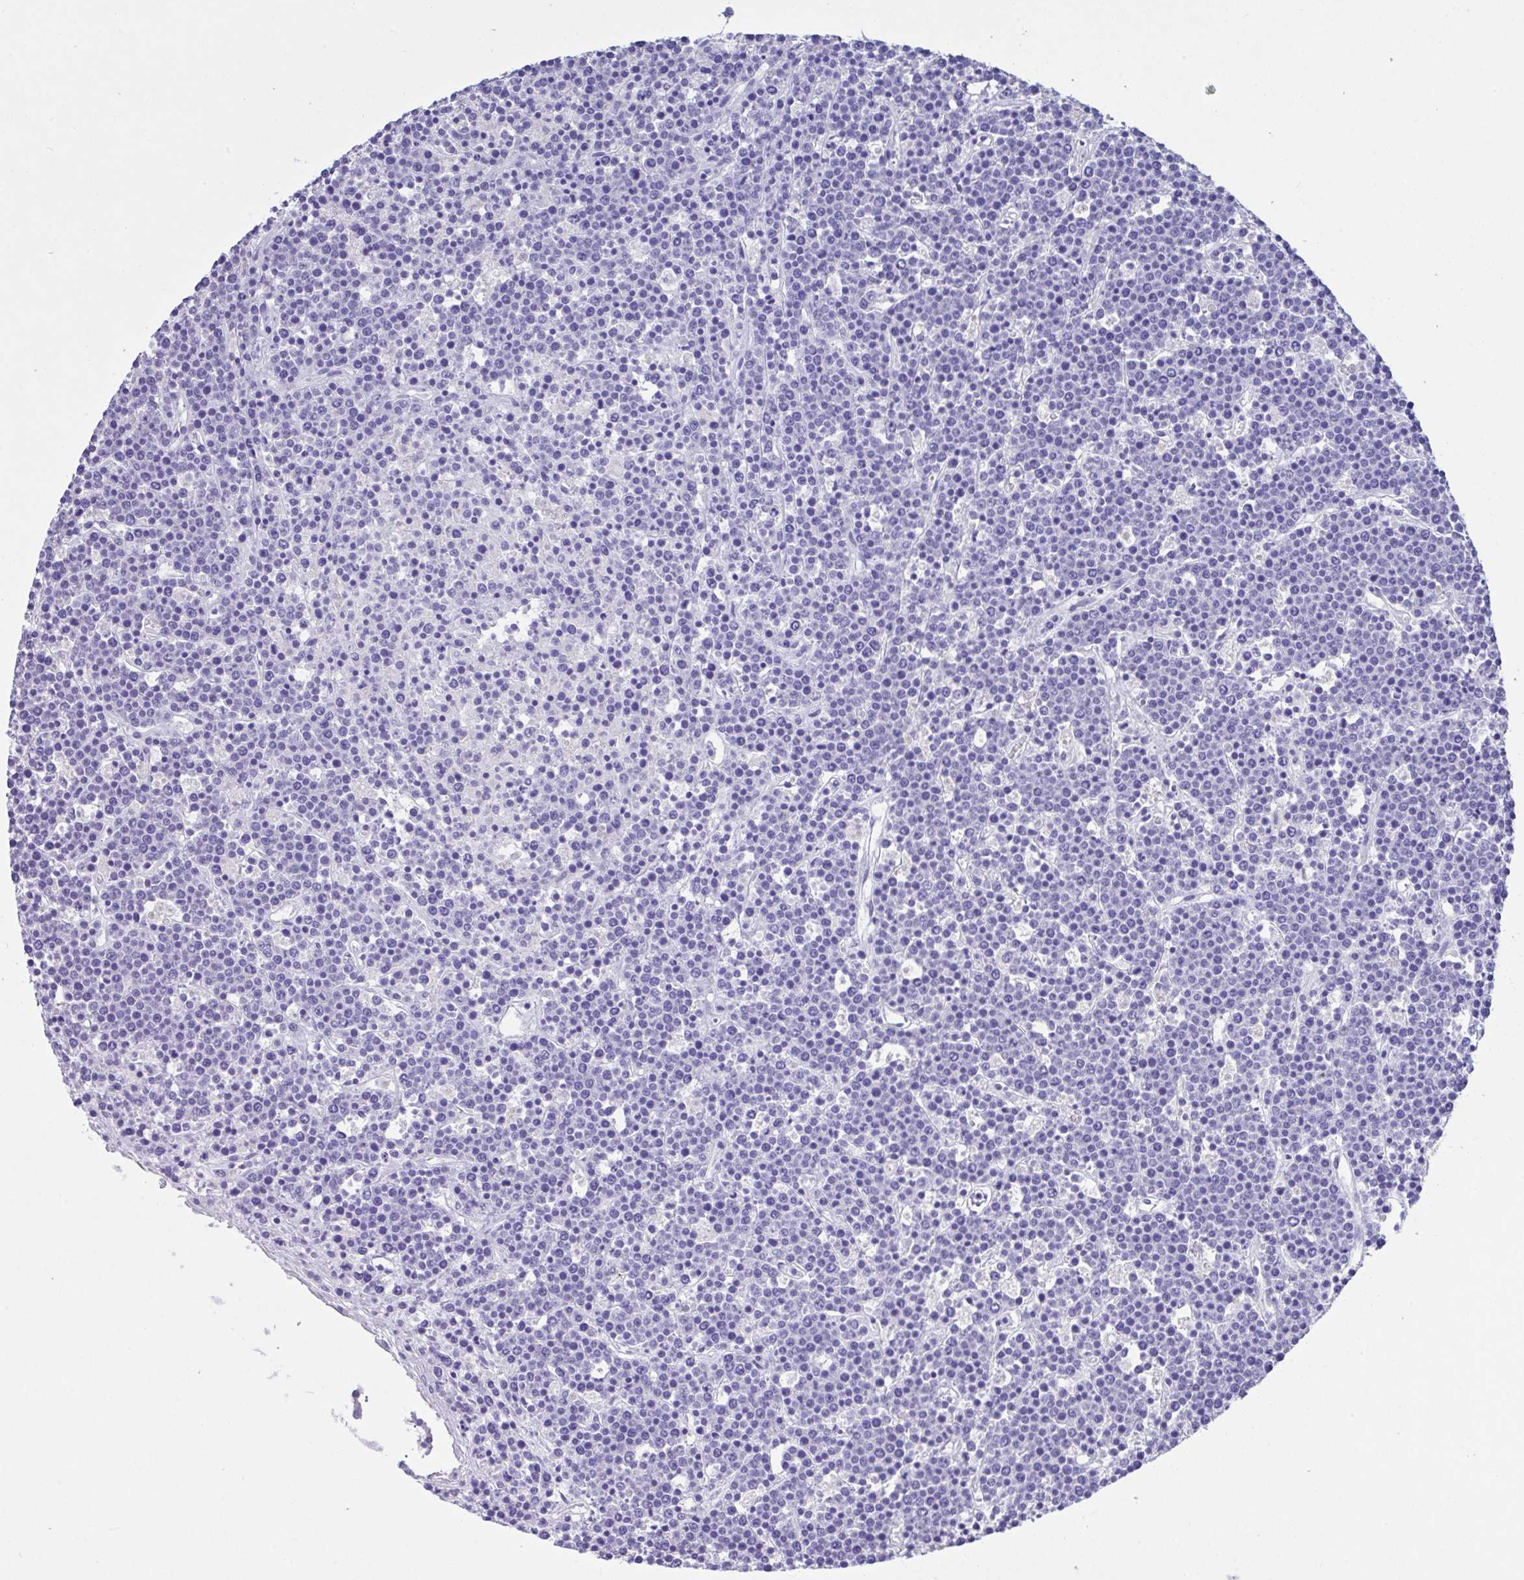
{"staining": {"intensity": "negative", "quantity": "none", "location": "none"}, "tissue": "lymphoma", "cell_type": "Tumor cells", "image_type": "cancer", "snomed": [{"axis": "morphology", "description": "Malignant lymphoma, non-Hodgkin's type, High grade"}, {"axis": "topography", "description": "Ovary"}], "caption": "Immunohistochemical staining of lymphoma displays no significant expression in tumor cells. Nuclei are stained in blue.", "gene": "FBXL20", "patient": {"sex": "female", "age": 56}}